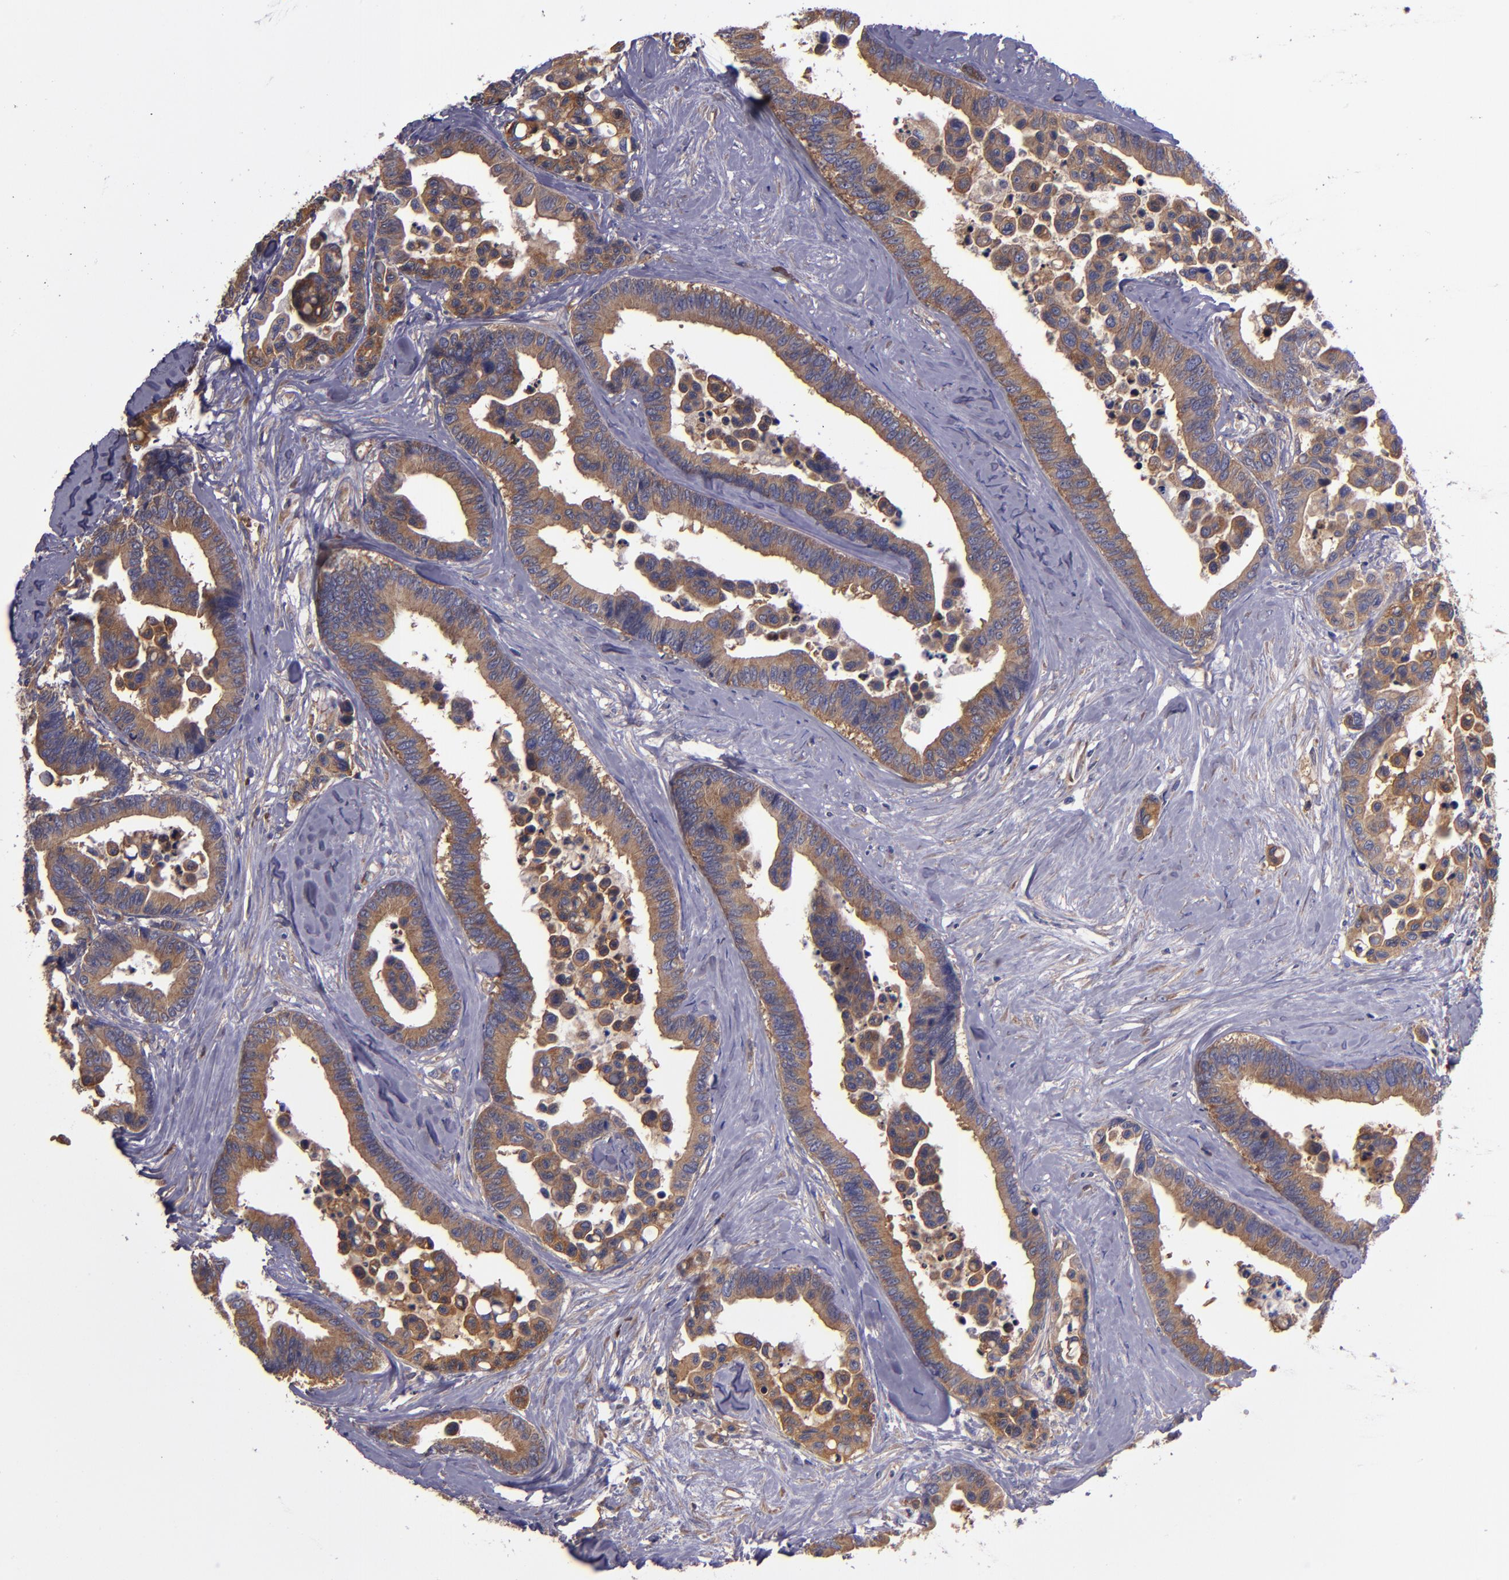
{"staining": {"intensity": "weak", "quantity": ">75%", "location": "cytoplasmic/membranous"}, "tissue": "colorectal cancer", "cell_type": "Tumor cells", "image_type": "cancer", "snomed": [{"axis": "morphology", "description": "Adenocarcinoma, NOS"}, {"axis": "topography", "description": "Colon"}], "caption": "A photomicrograph of colorectal cancer stained for a protein reveals weak cytoplasmic/membranous brown staining in tumor cells.", "gene": "CARS1", "patient": {"sex": "male", "age": 82}}